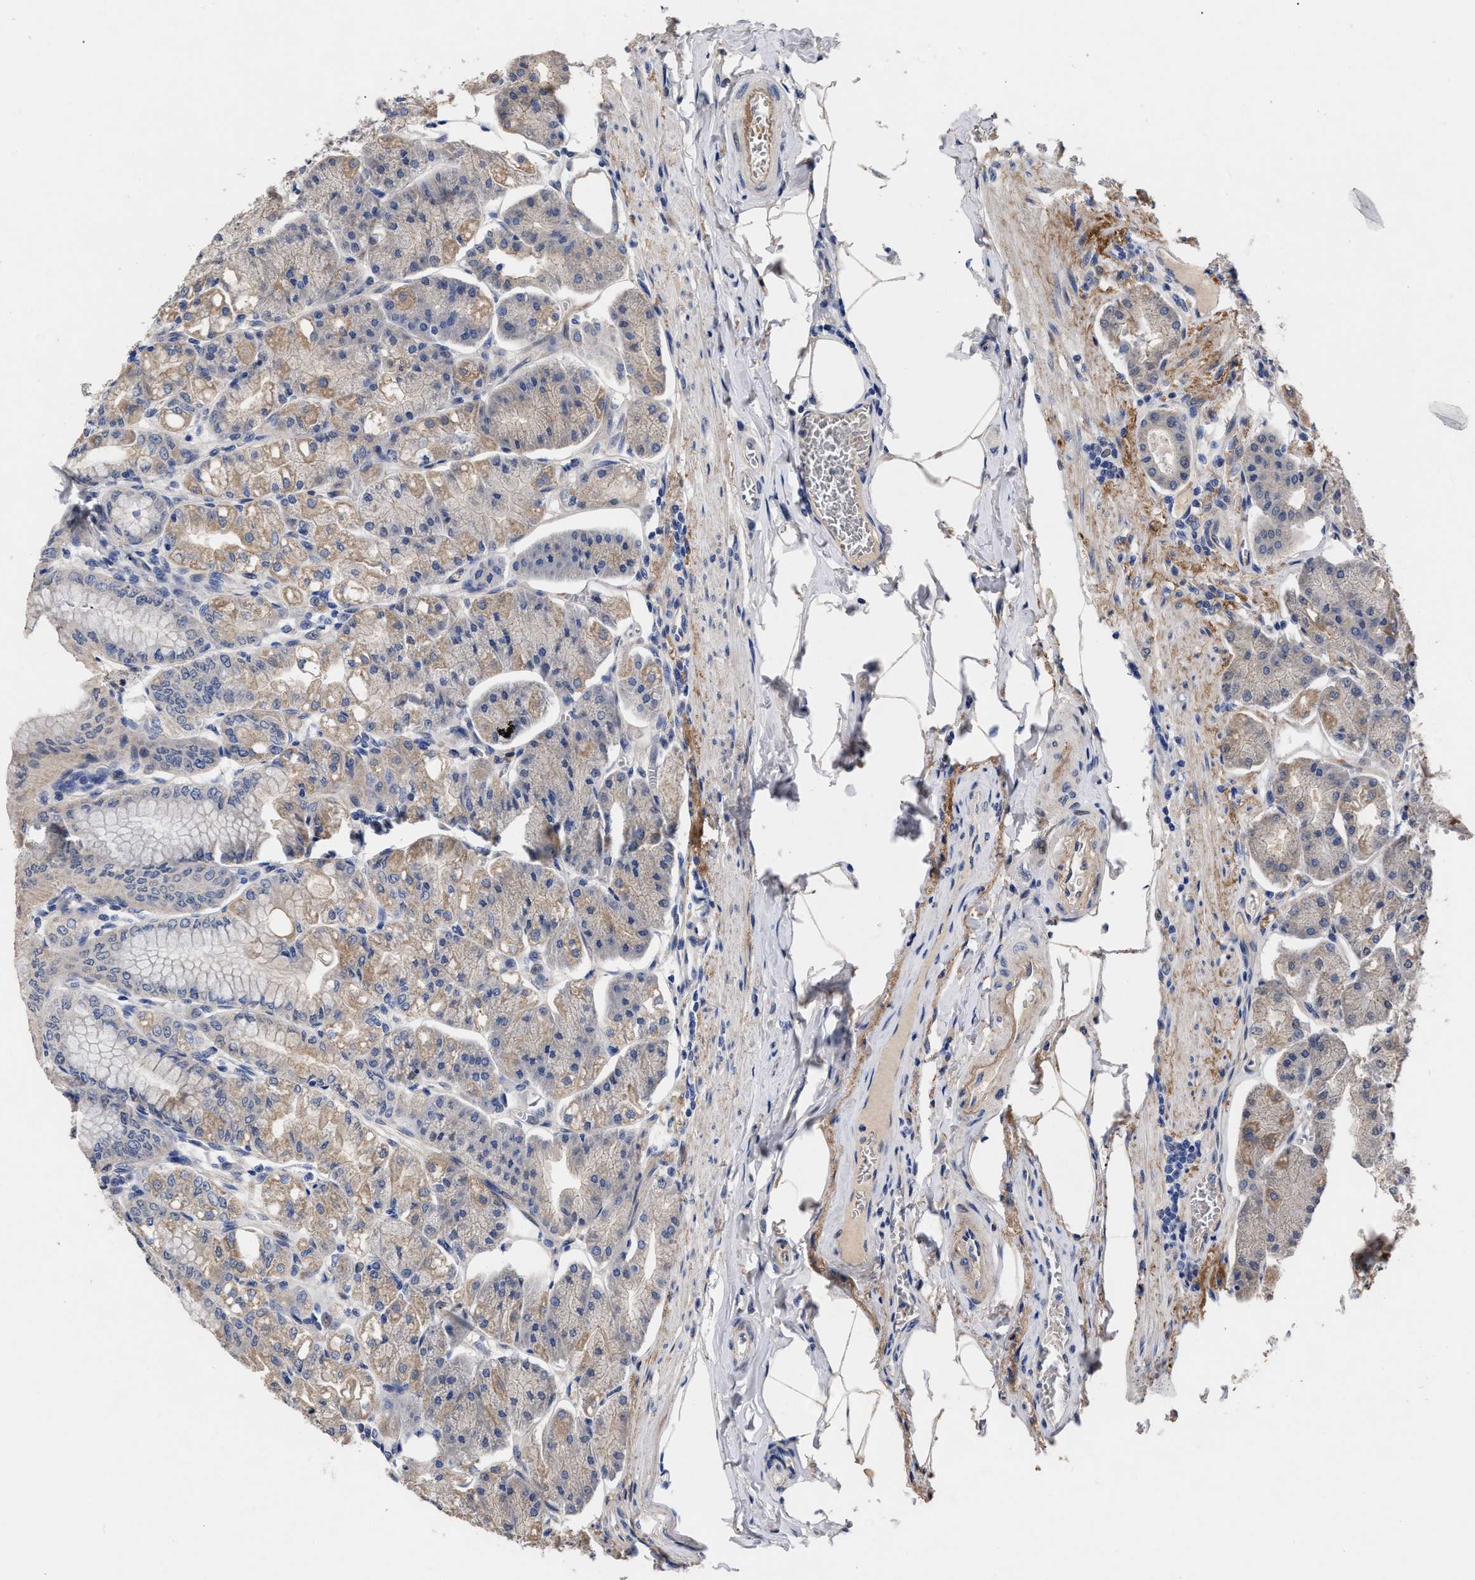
{"staining": {"intensity": "weak", "quantity": "25%-75%", "location": "cytoplasmic/membranous"}, "tissue": "stomach", "cell_type": "Glandular cells", "image_type": "normal", "snomed": [{"axis": "morphology", "description": "Normal tissue, NOS"}, {"axis": "topography", "description": "Stomach, lower"}], "caption": "Protein staining of unremarkable stomach reveals weak cytoplasmic/membranous expression in approximately 25%-75% of glandular cells.", "gene": "CCN5", "patient": {"sex": "male", "age": 71}}